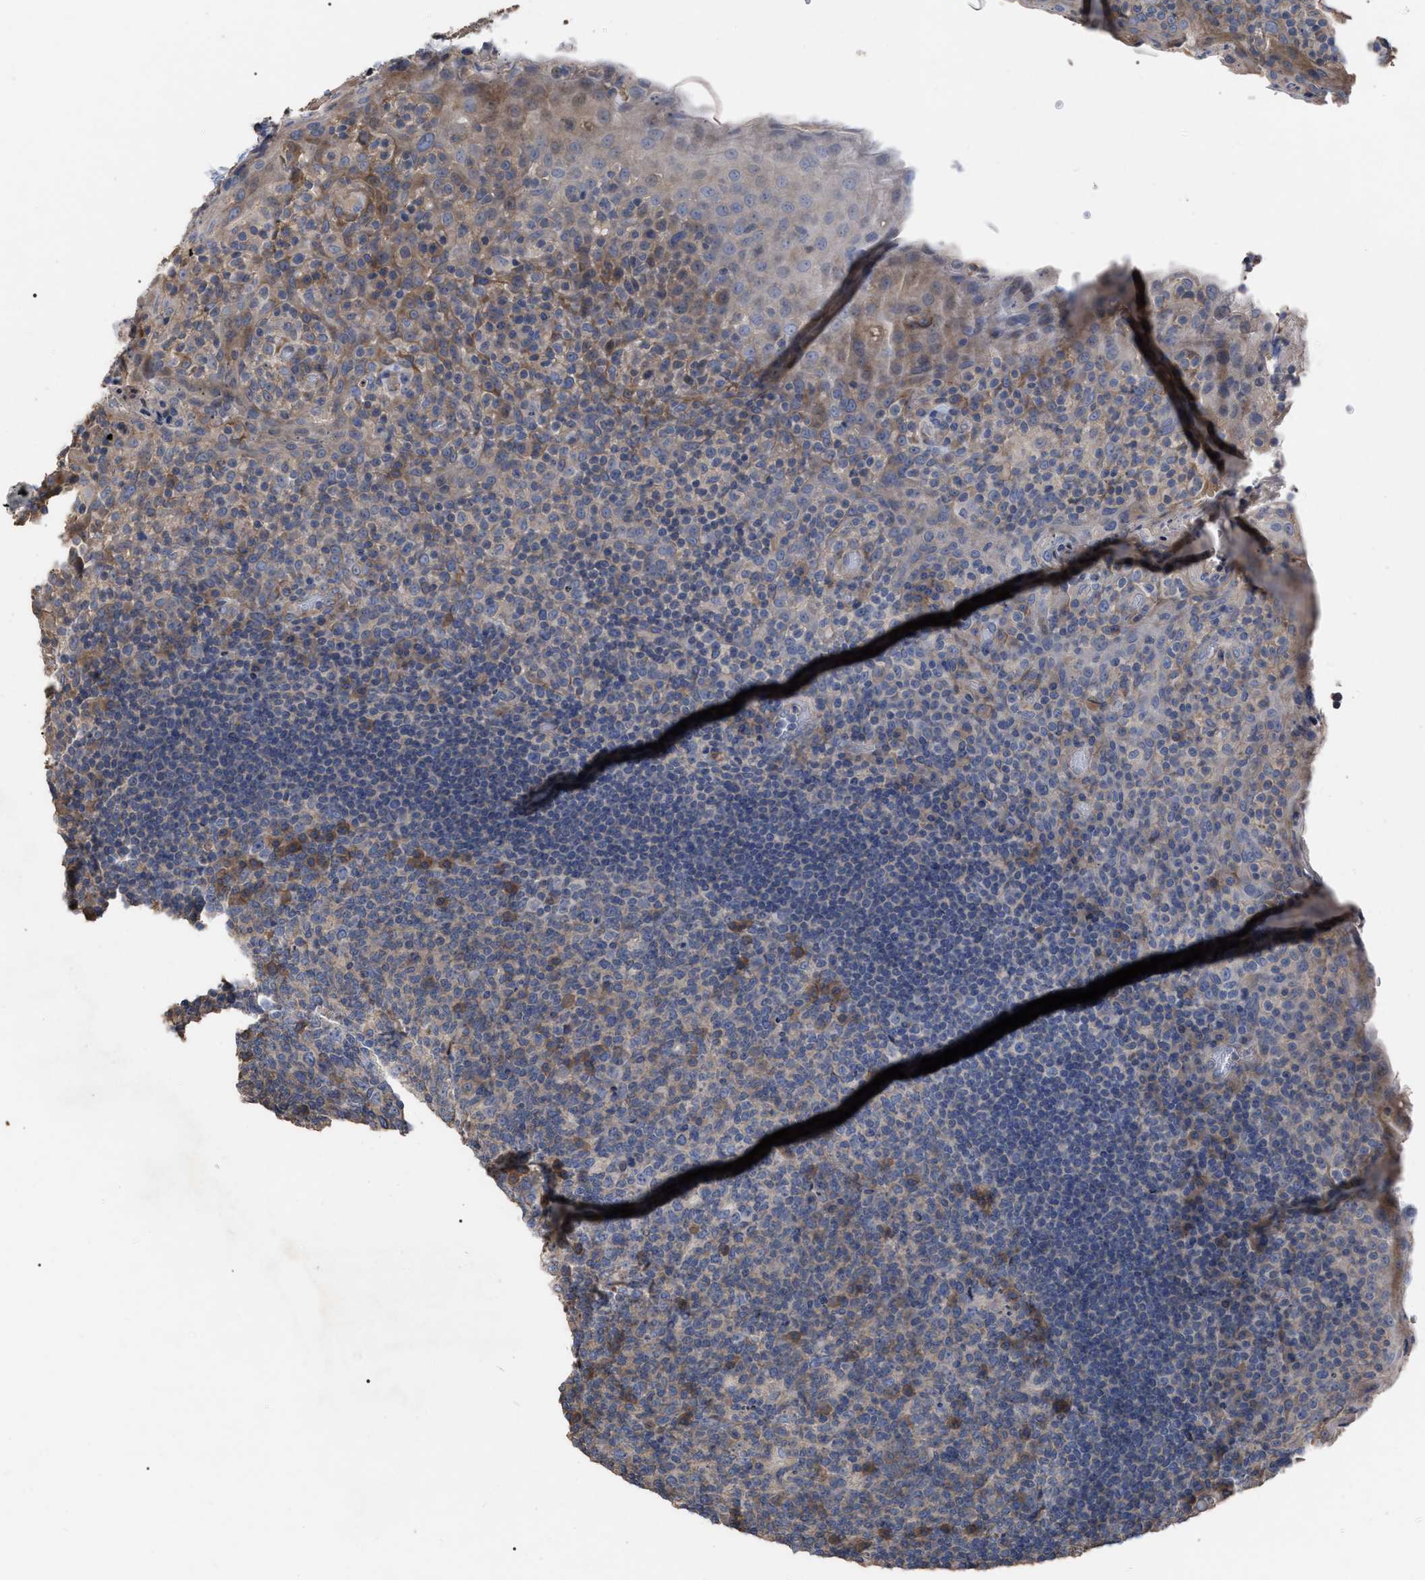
{"staining": {"intensity": "moderate", "quantity": "<25%", "location": "cytoplasmic/membranous"}, "tissue": "tonsil", "cell_type": "Germinal center cells", "image_type": "normal", "snomed": [{"axis": "morphology", "description": "Normal tissue, NOS"}, {"axis": "topography", "description": "Tonsil"}], "caption": "This is an image of immunohistochemistry staining of unremarkable tonsil, which shows moderate staining in the cytoplasmic/membranous of germinal center cells.", "gene": "BTN2A1", "patient": {"sex": "male", "age": 17}}